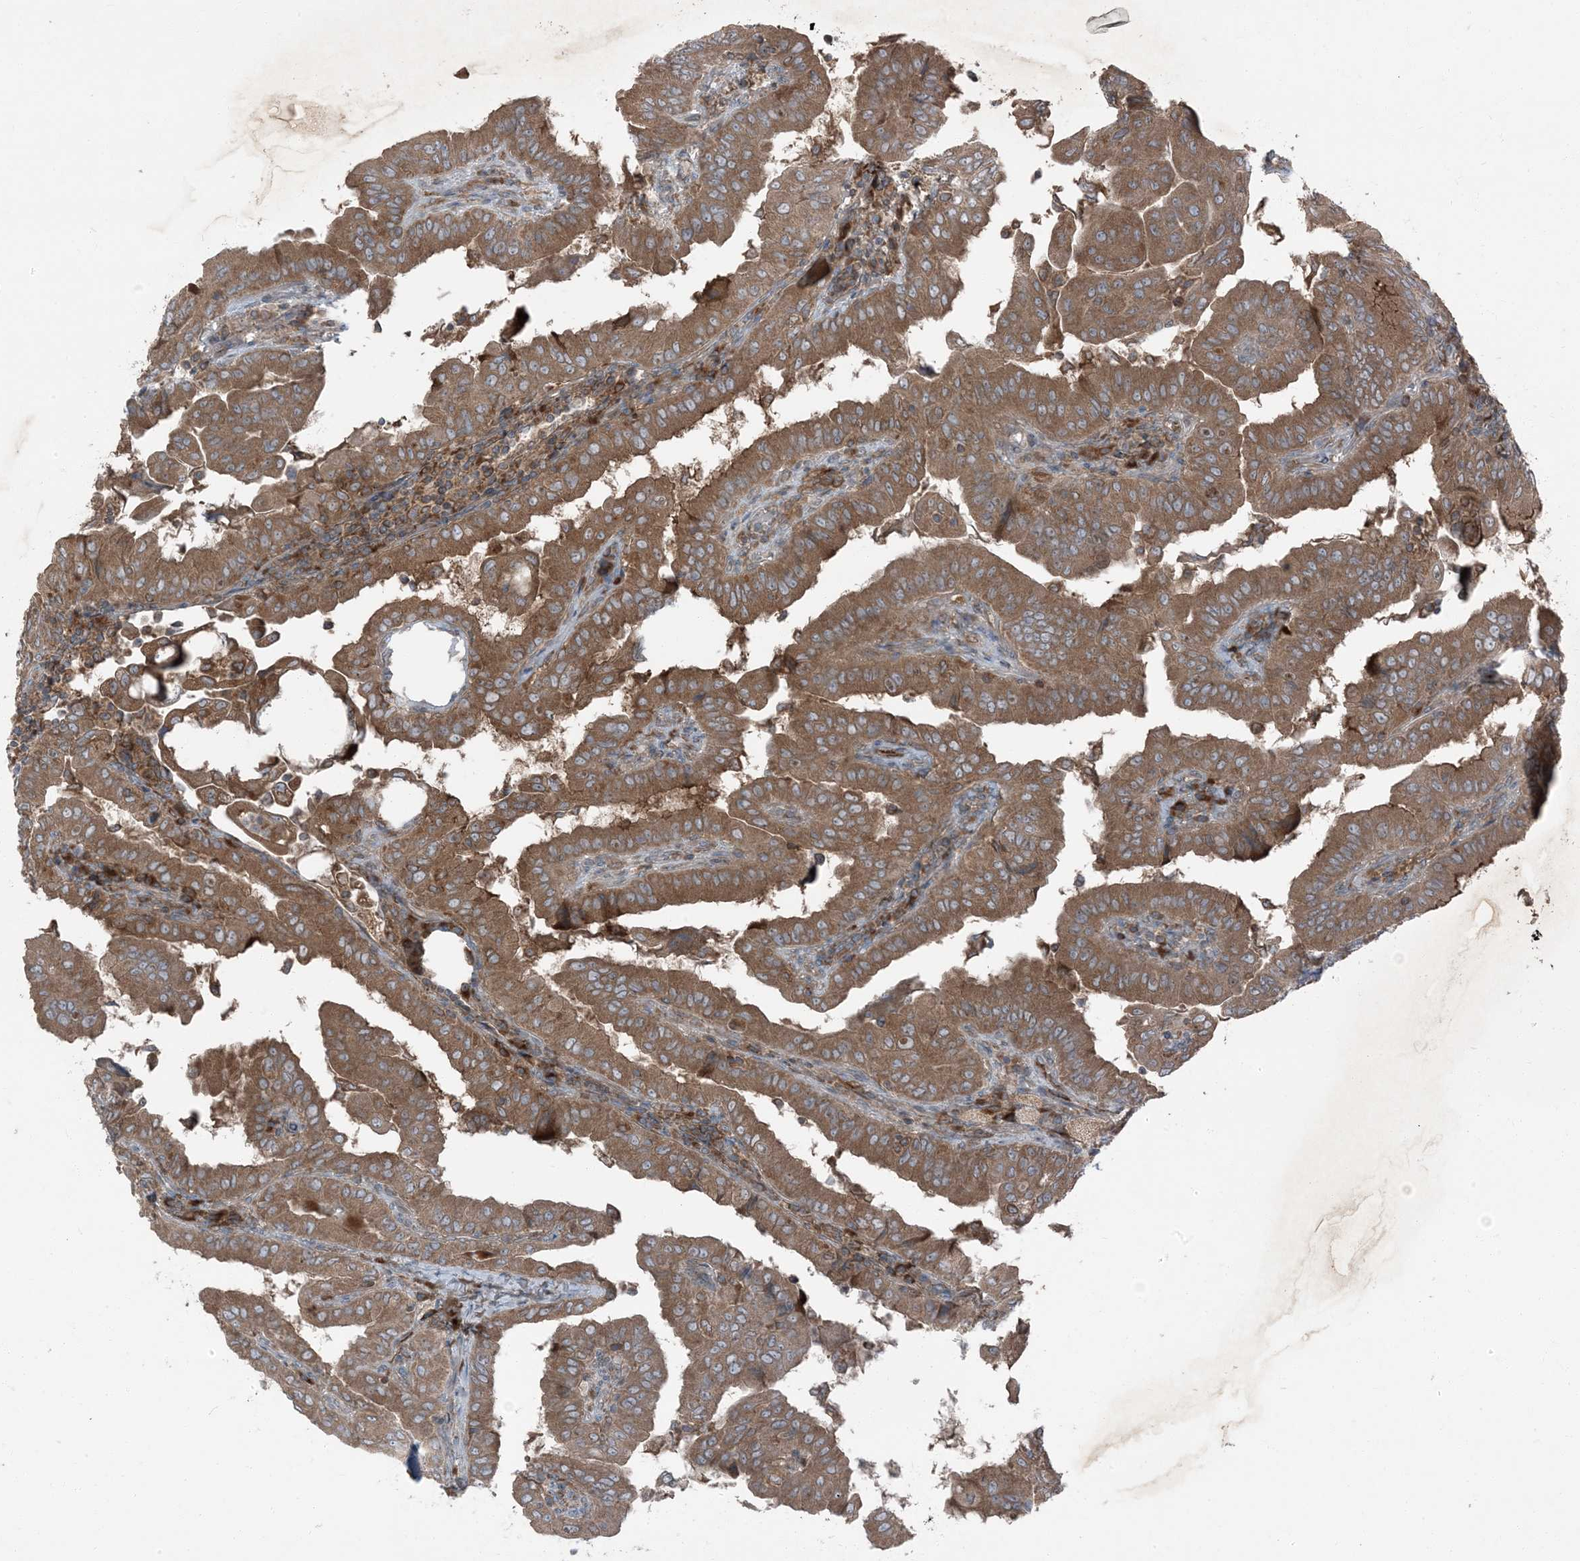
{"staining": {"intensity": "moderate", "quantity": ">75%", "location": "cytoplasmic/membranous"}, "tissue": "thyroid cancer", "cell_type": "Tumor cells", "image_type": "cancer", "snomed": [{"axis": "morphology", "description": "Papillary adenocarcinoma, NOS"}, {"axis": "topography", "description": "Thyroid gland"}], "caption": "IHC histopathology image of neoplastic tissue: thyroid cancer stained using immunohistochemistry (IHC) shows medium levels of moderate protein expression localized specifically in the cytoplasmic/membranous of tumor cells, appearing as a cytoplasmic/membranous brown color.", "gene": "RAB3GAP1", "patient": {"sex": "male", "age": 33}}